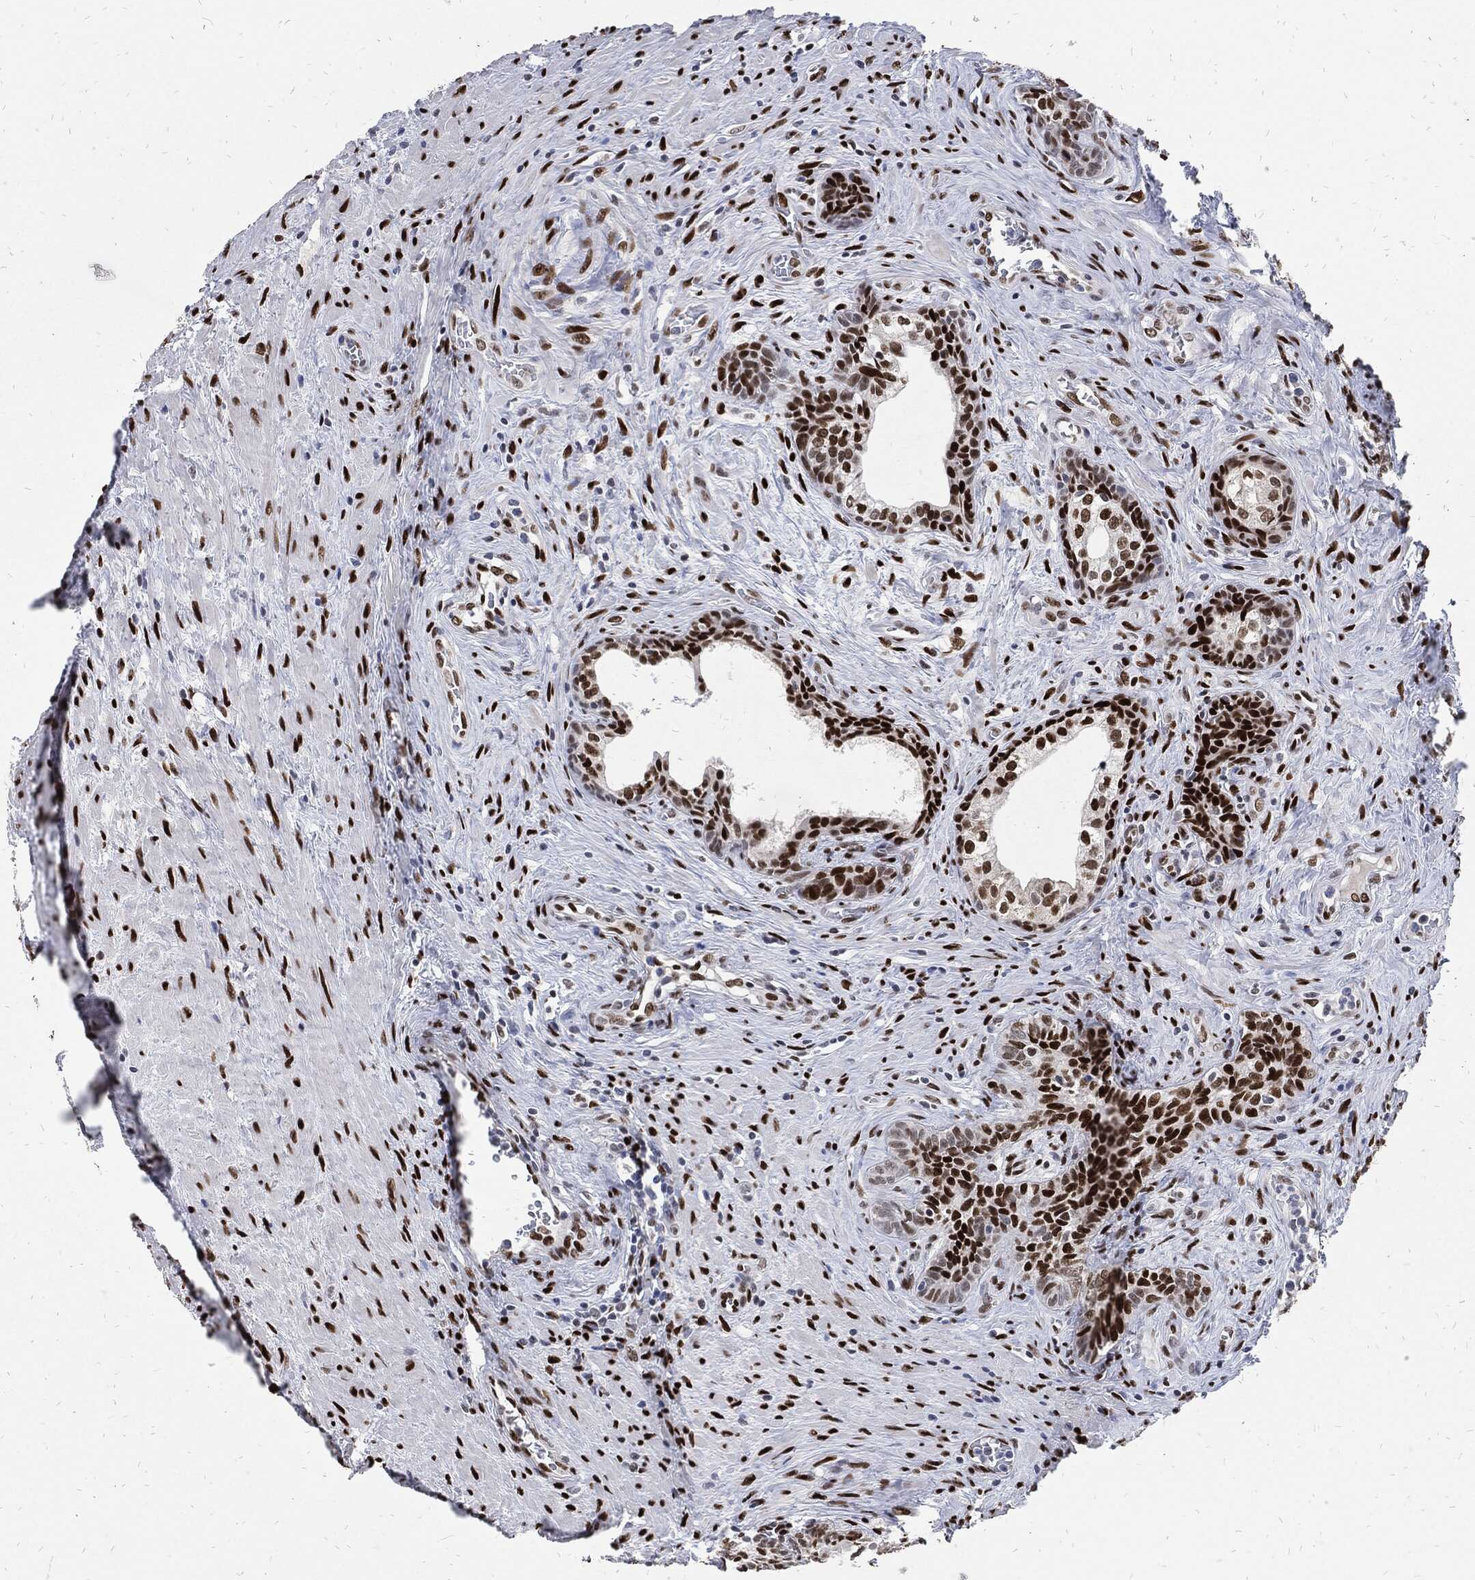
{"staining": {"intensity": "strong", "quantity": ">75%", "location": "nuclear"}, "tissue": "prostate cancer", "cell_type": "Tumor cells", "image_type": "cancer", "snomed": [{"axis": "morphology", "description": "Adenocarcinoma, NOS"}, {"axis": "morphology", "description": "Adenocarcinoma, High grade"}, {"axis": "topography", "description": "Prostate"}], "caption": "Brown immunohistochemical staining in human high-grade adenocarcinoma (prostate) exhibits strong nuclear staining in about >75% of tumor cells.", "gene": "JUN", "patient": {"sex": "male", "age": 61}}